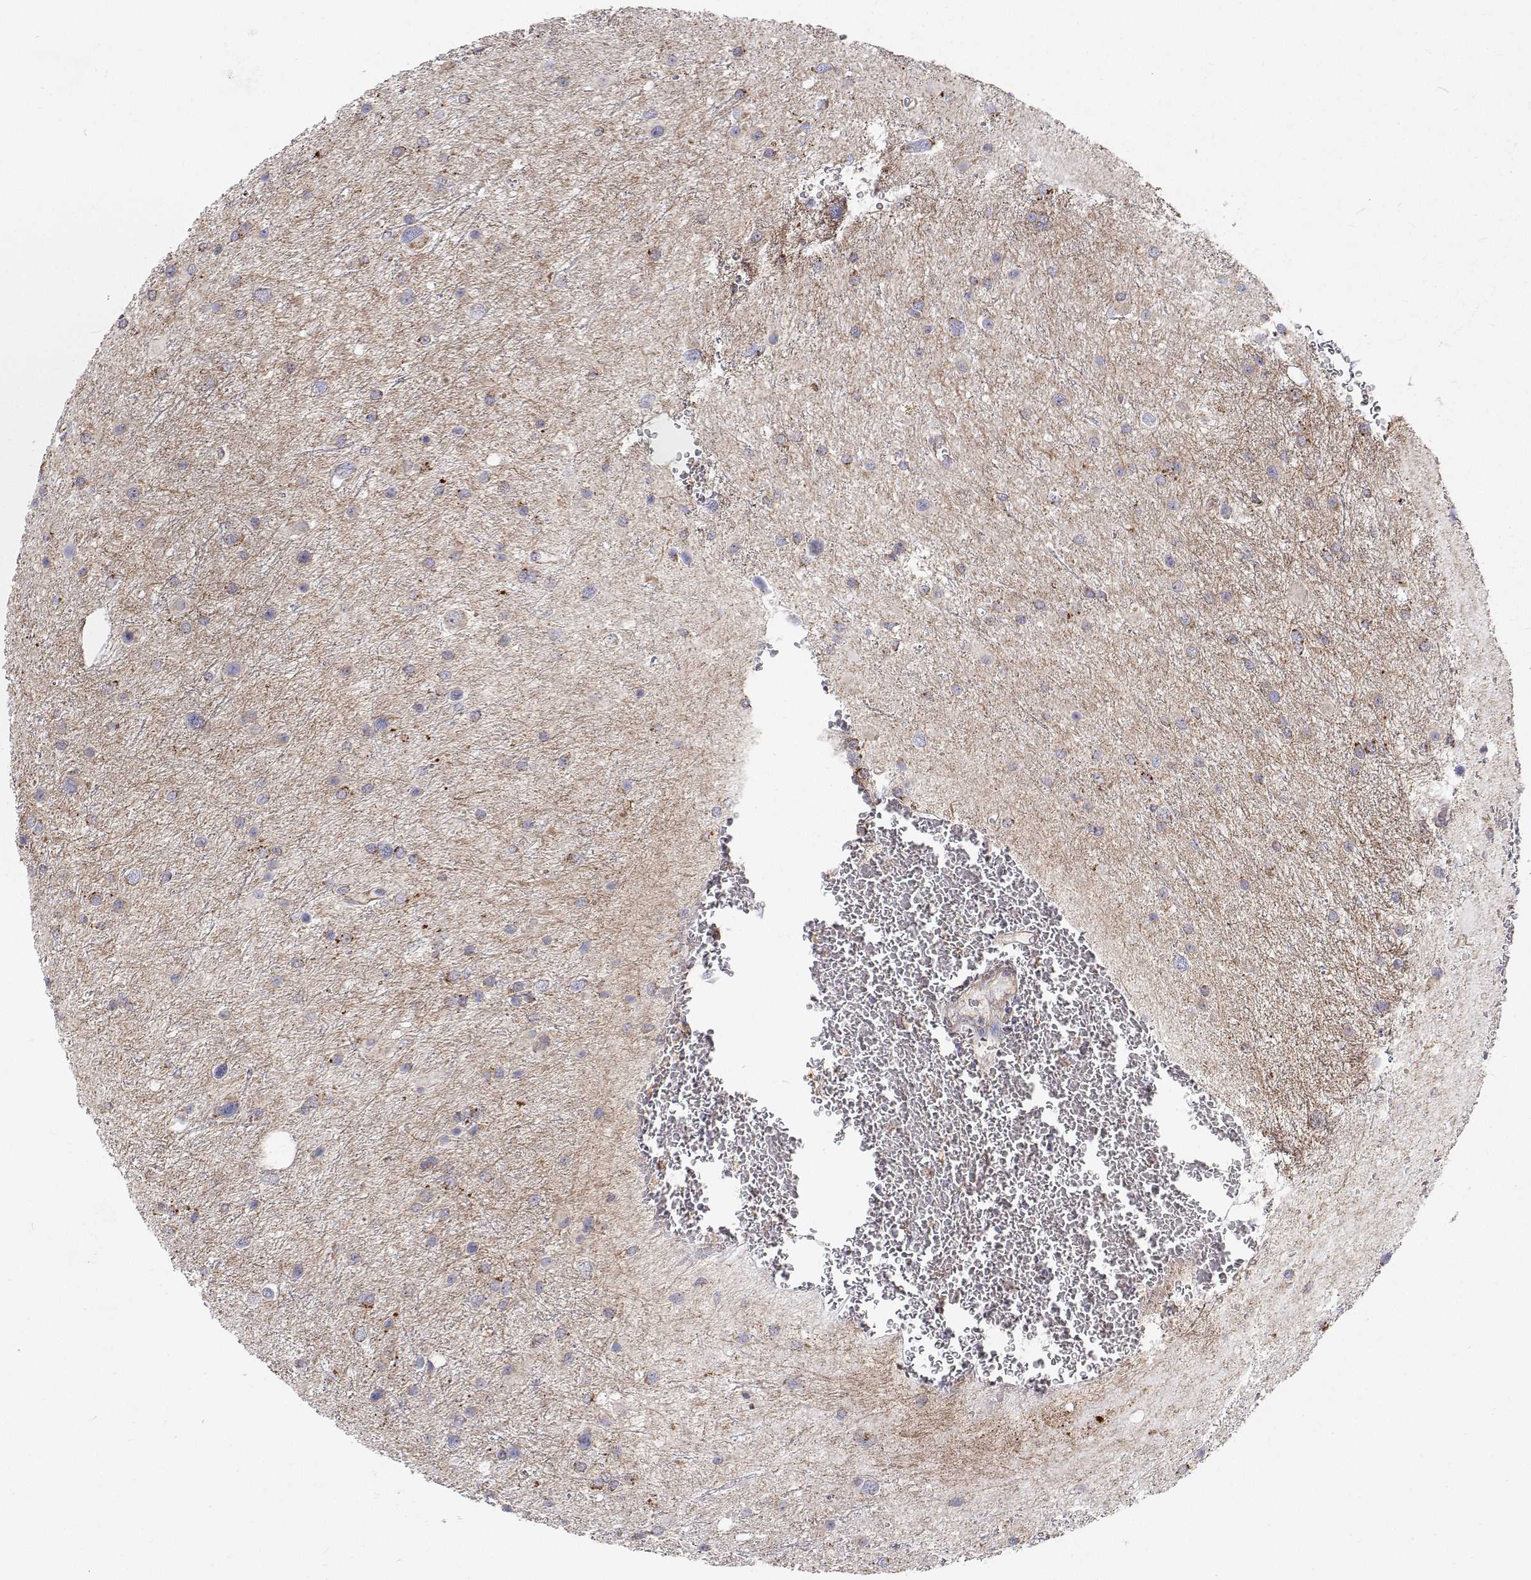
{"staining": {"intensity": "negative", "quantity": "none", "location": "none"}, "tissue": "glioma", "cell_type": "Tumor cells", "image_type": "cancer", "snomed": [{"axis": "morphology", "description": "Glioma, malignant, Low grade"}, {"axis": "topography", "description": "Brain"}], "caption": "There is no significant staining in tumor cells of malignant glioma (low-grade).", "gene": "SPICE1", "patient": {"sex": "female", "age": 32}}